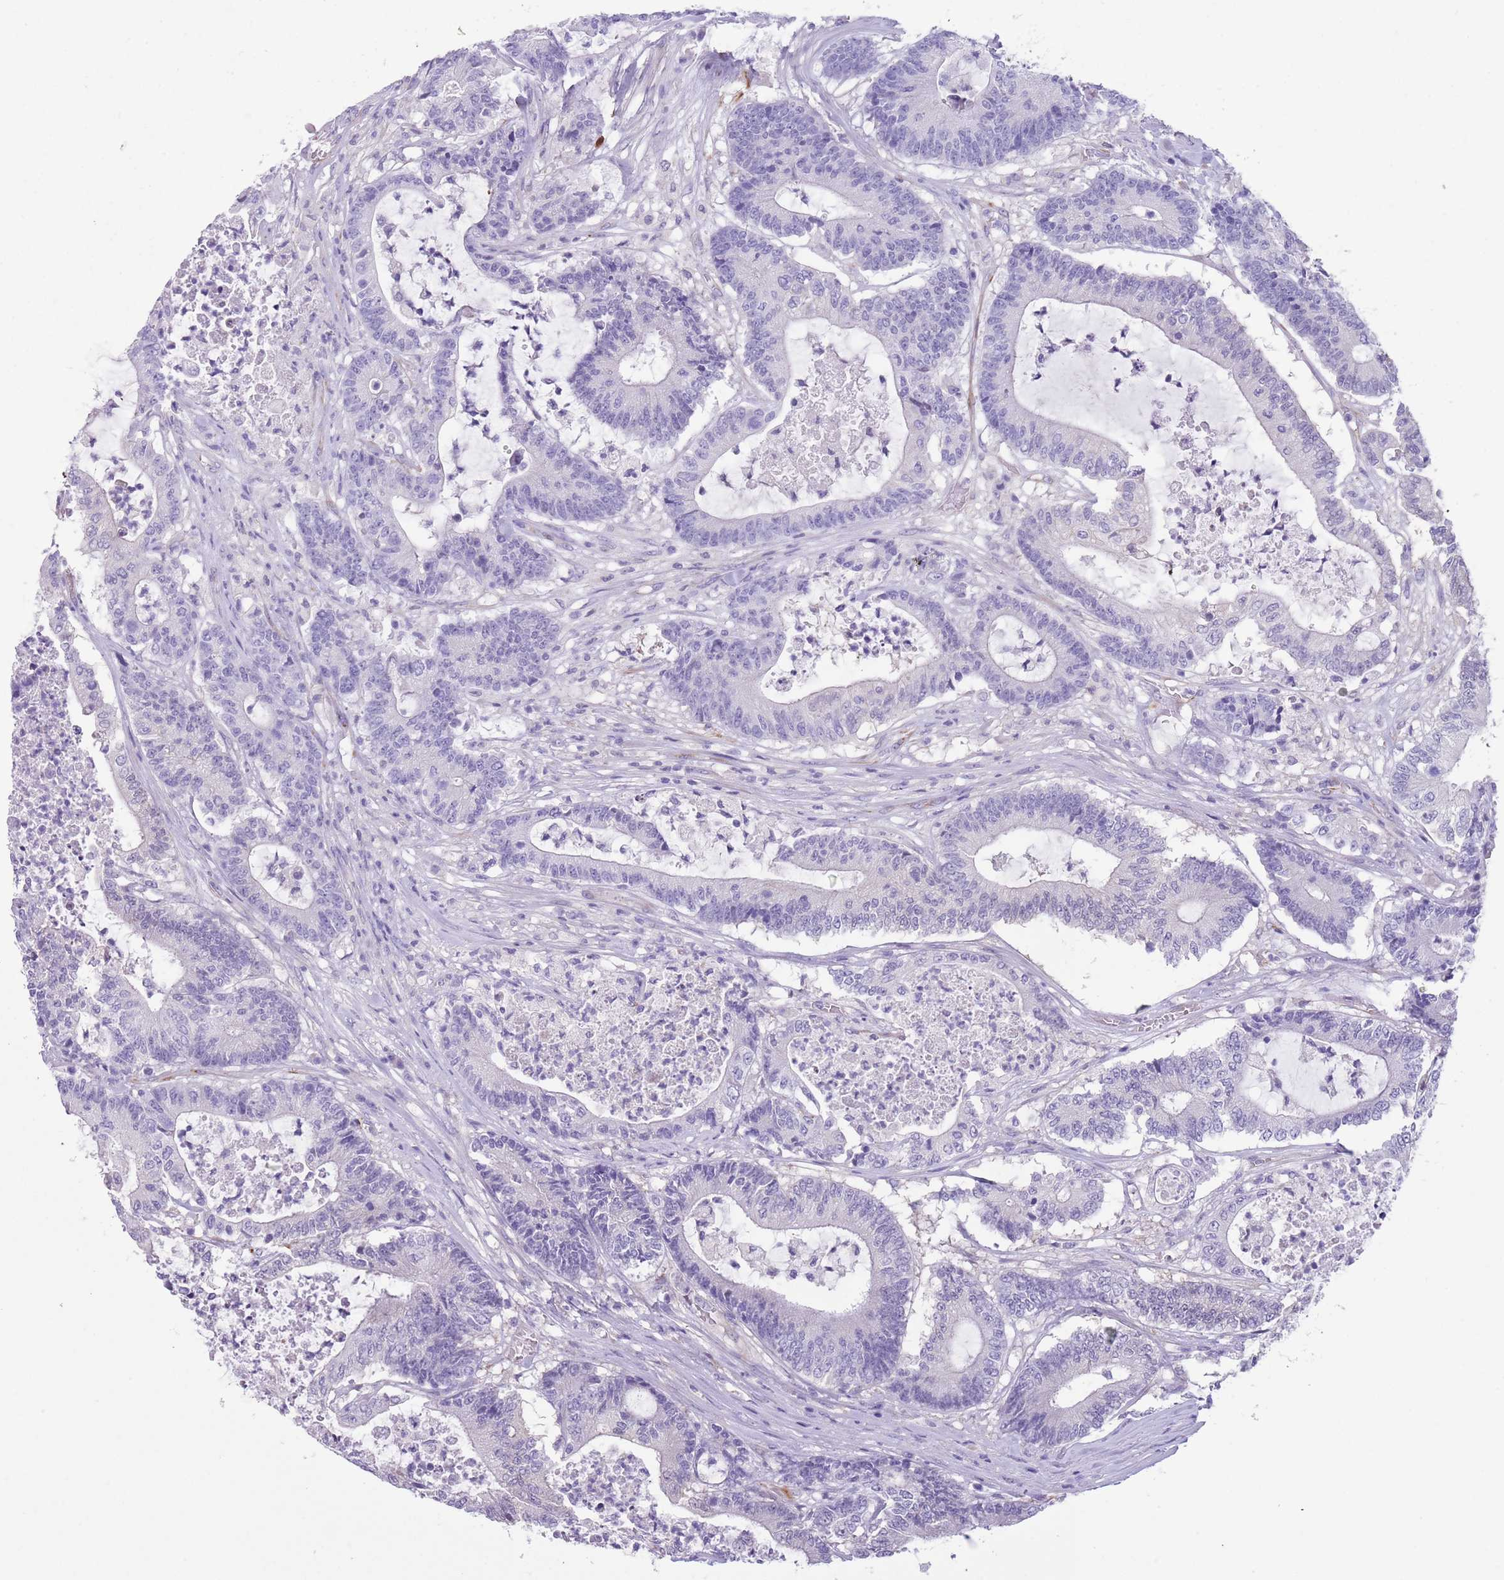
{"staining": {"intensity": "negative", "quantity": "none", "location": "none"}, "tissue": "colorectal cancer", "cell_type": "Tumor cells", "image_type": "cancer", "snomed": [{"axis": "morphology", "description": "Adenocarcinoma, NOS"}, {"axis": "topography", "description": "Colon"}], "caption": "Tumor cells are negative for protein expression in human adenocarcinoma (colorectal).", "gene": "TSGA13", "patient": {"sex": "female", "age": 84}}